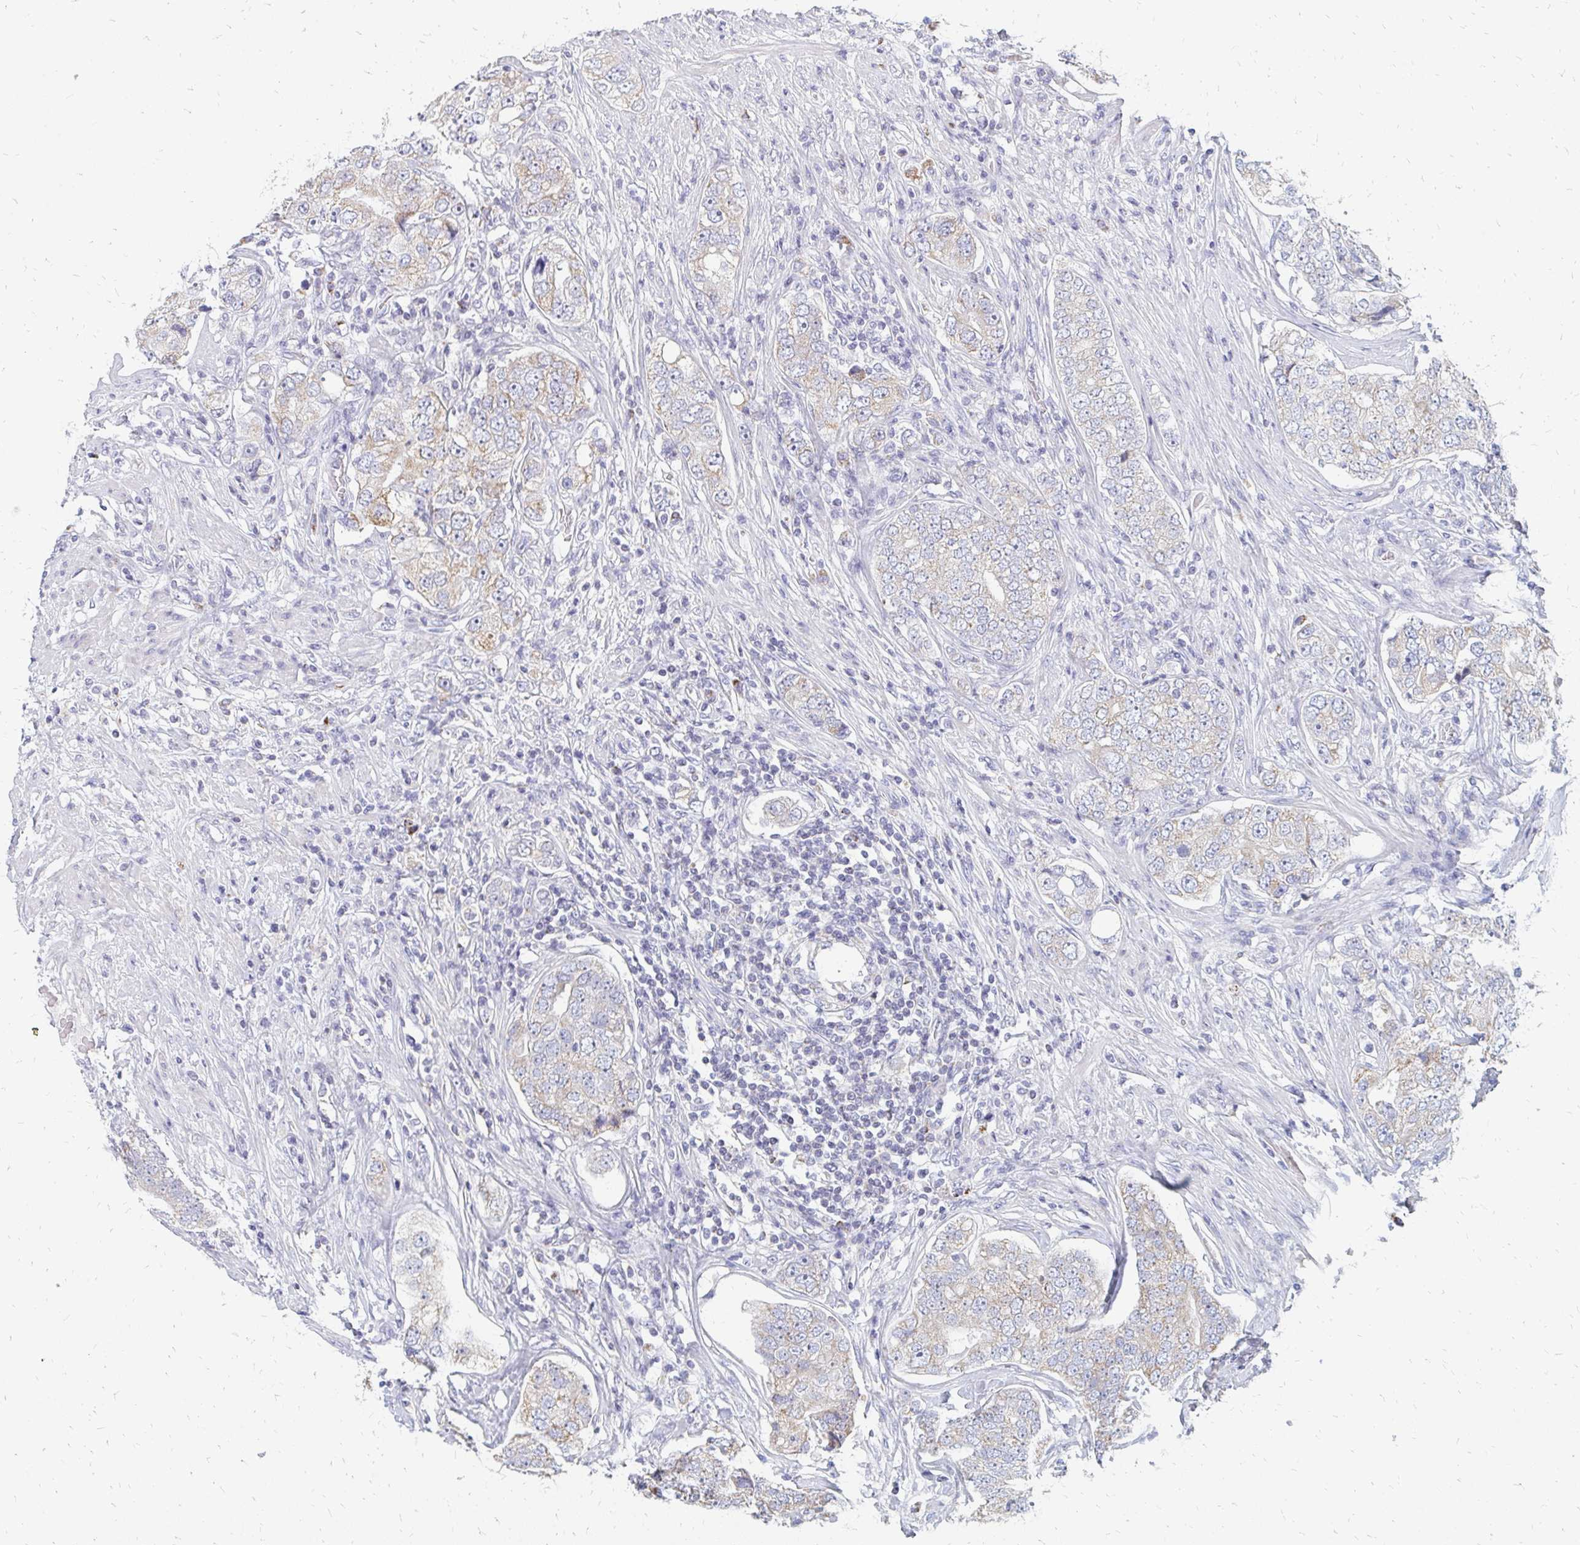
{"staining": {"intensity": "weak", "quantity": "25%-75%", "location": "cytoplasmic/membranous"}, "tissue": "prostate cancer", "cell_type": "Tumor cells", "image_type": "cancer", "snomed": [{"axis": "morphology", "description": "Adenocarcinoma, High grade"}, {"axis": "topography", "description": "Prostate"}], "caption": "Human prostate high-grade adenocarcinoma stained with a brown dye demonstrates weak cytoplasmic/membranous positive expression in about 25%-75% of tumor cells.", "gene": "OR10V1", "patient": {"sex": "male", "age": 60}}